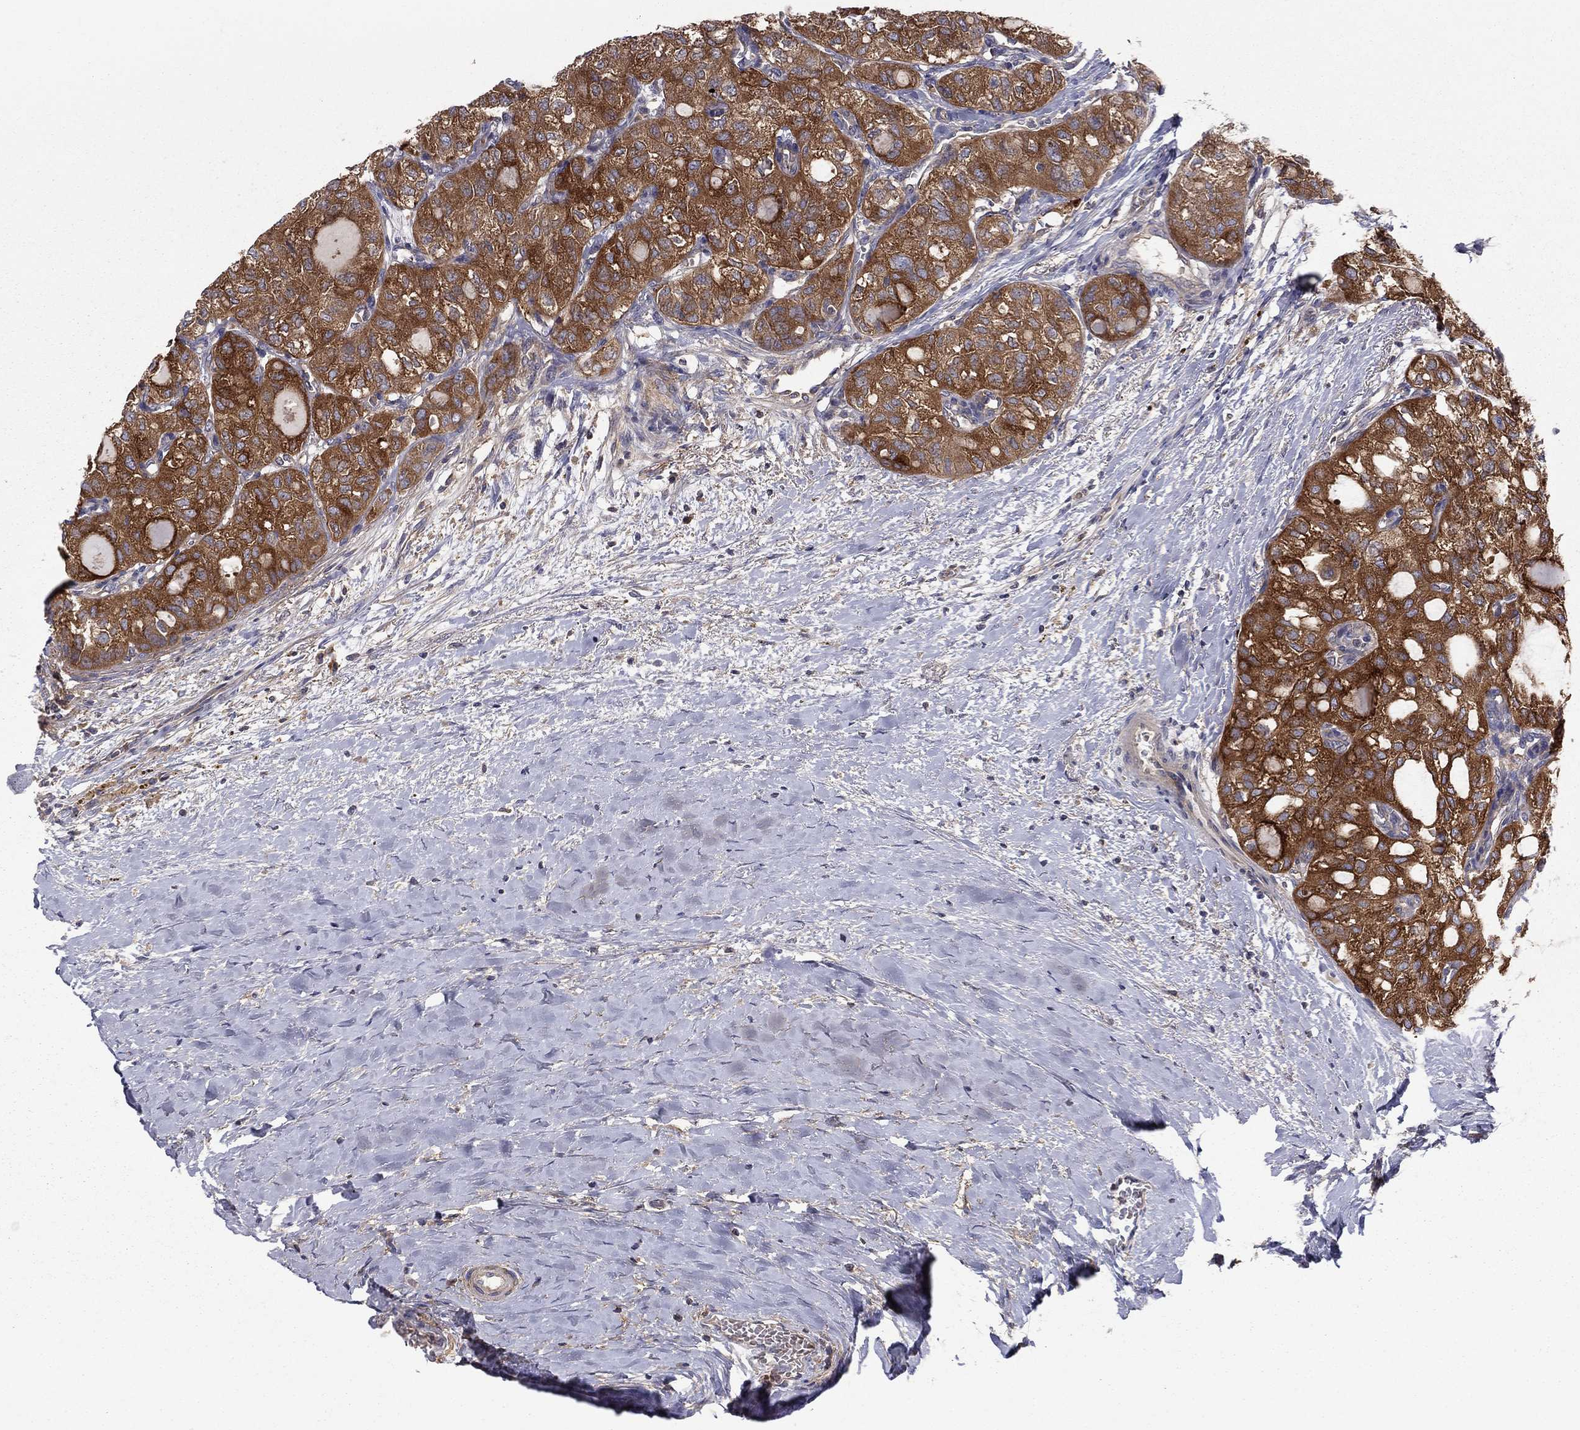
{"staining": {"intensity": "strong", "quantity": ">75%", "location": "cytoplasmic/membranous"}, "tissue": "thyroid cancer", "cell_type": "Tumor cells", "image_type": "cancer", "snomed": [{"axis": "morphology", "description": "Follicular adenoma carcinoma, NOS"}, {"axis": "topography", "description": "Thyroid gland"}], "caption": "Immunohistochemistry of human thyroid follicular adenoma carcinoma displays high levels of strong cytoplasmic/membranous positivity in approximately >75% of tumor cells.", "gene": "RNF123", "patient": {"sex": "male", "age": 75}}